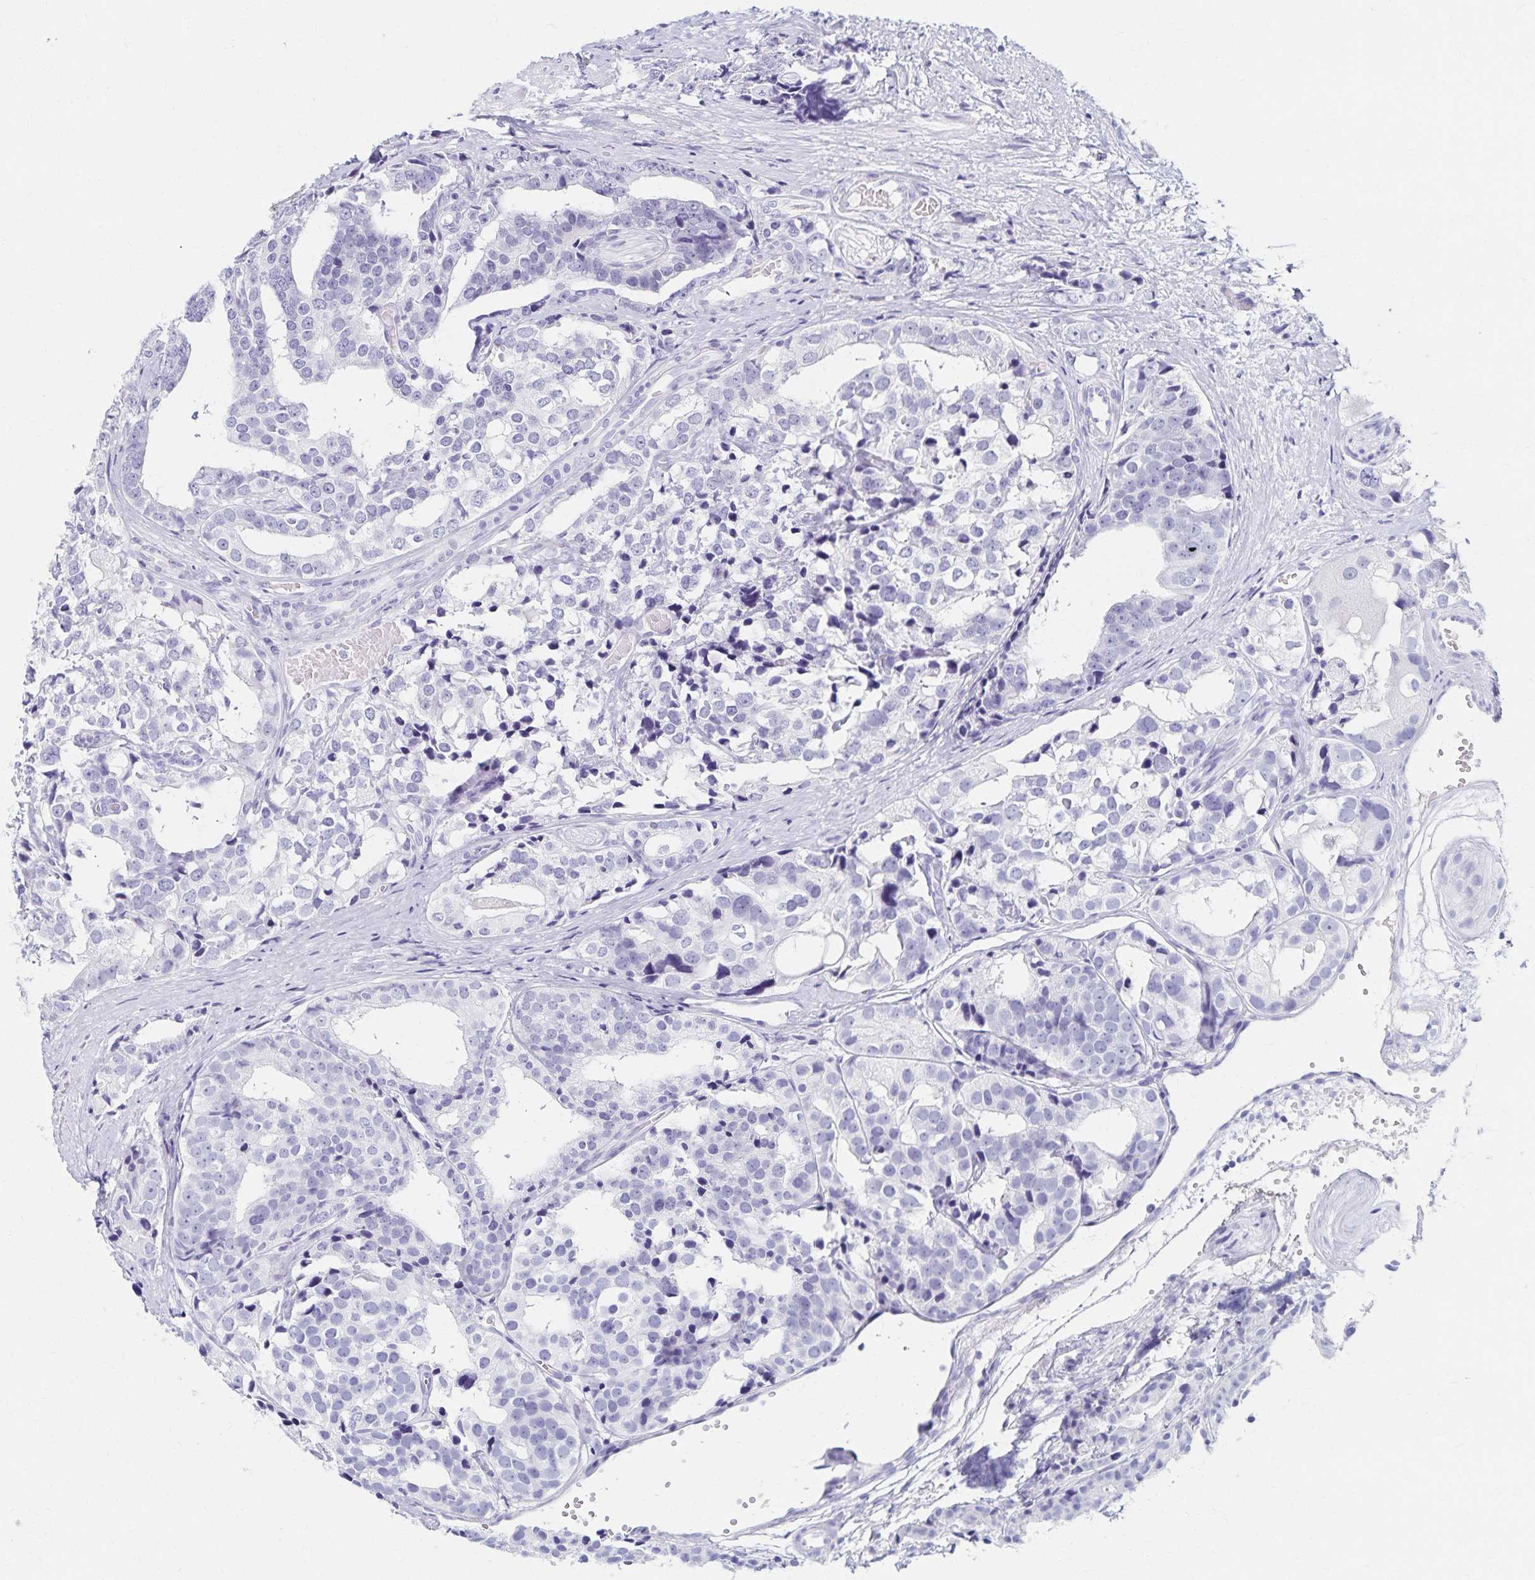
{"staining": {"intensity": "negative", "quantity": "none", "location": "none"}, "tissue": "prostate cancer", "cell_type": "Tumor cells", "image_type": "cancer", "snomed": [{"axis": "morphology", "description": "Adenocarcinoma, High grade"}, {"axis": "topography", "description": "Prostate"}], "caption": "Immunohistochemical staining of prostate cancer (high-grade adenocarcinoma) reveals no significant expression in tumor cells. (IHC, brightfield microscopy, high magnification).", "gene": "C2orf50", "patient": {"sex": "male", "age": 71}}